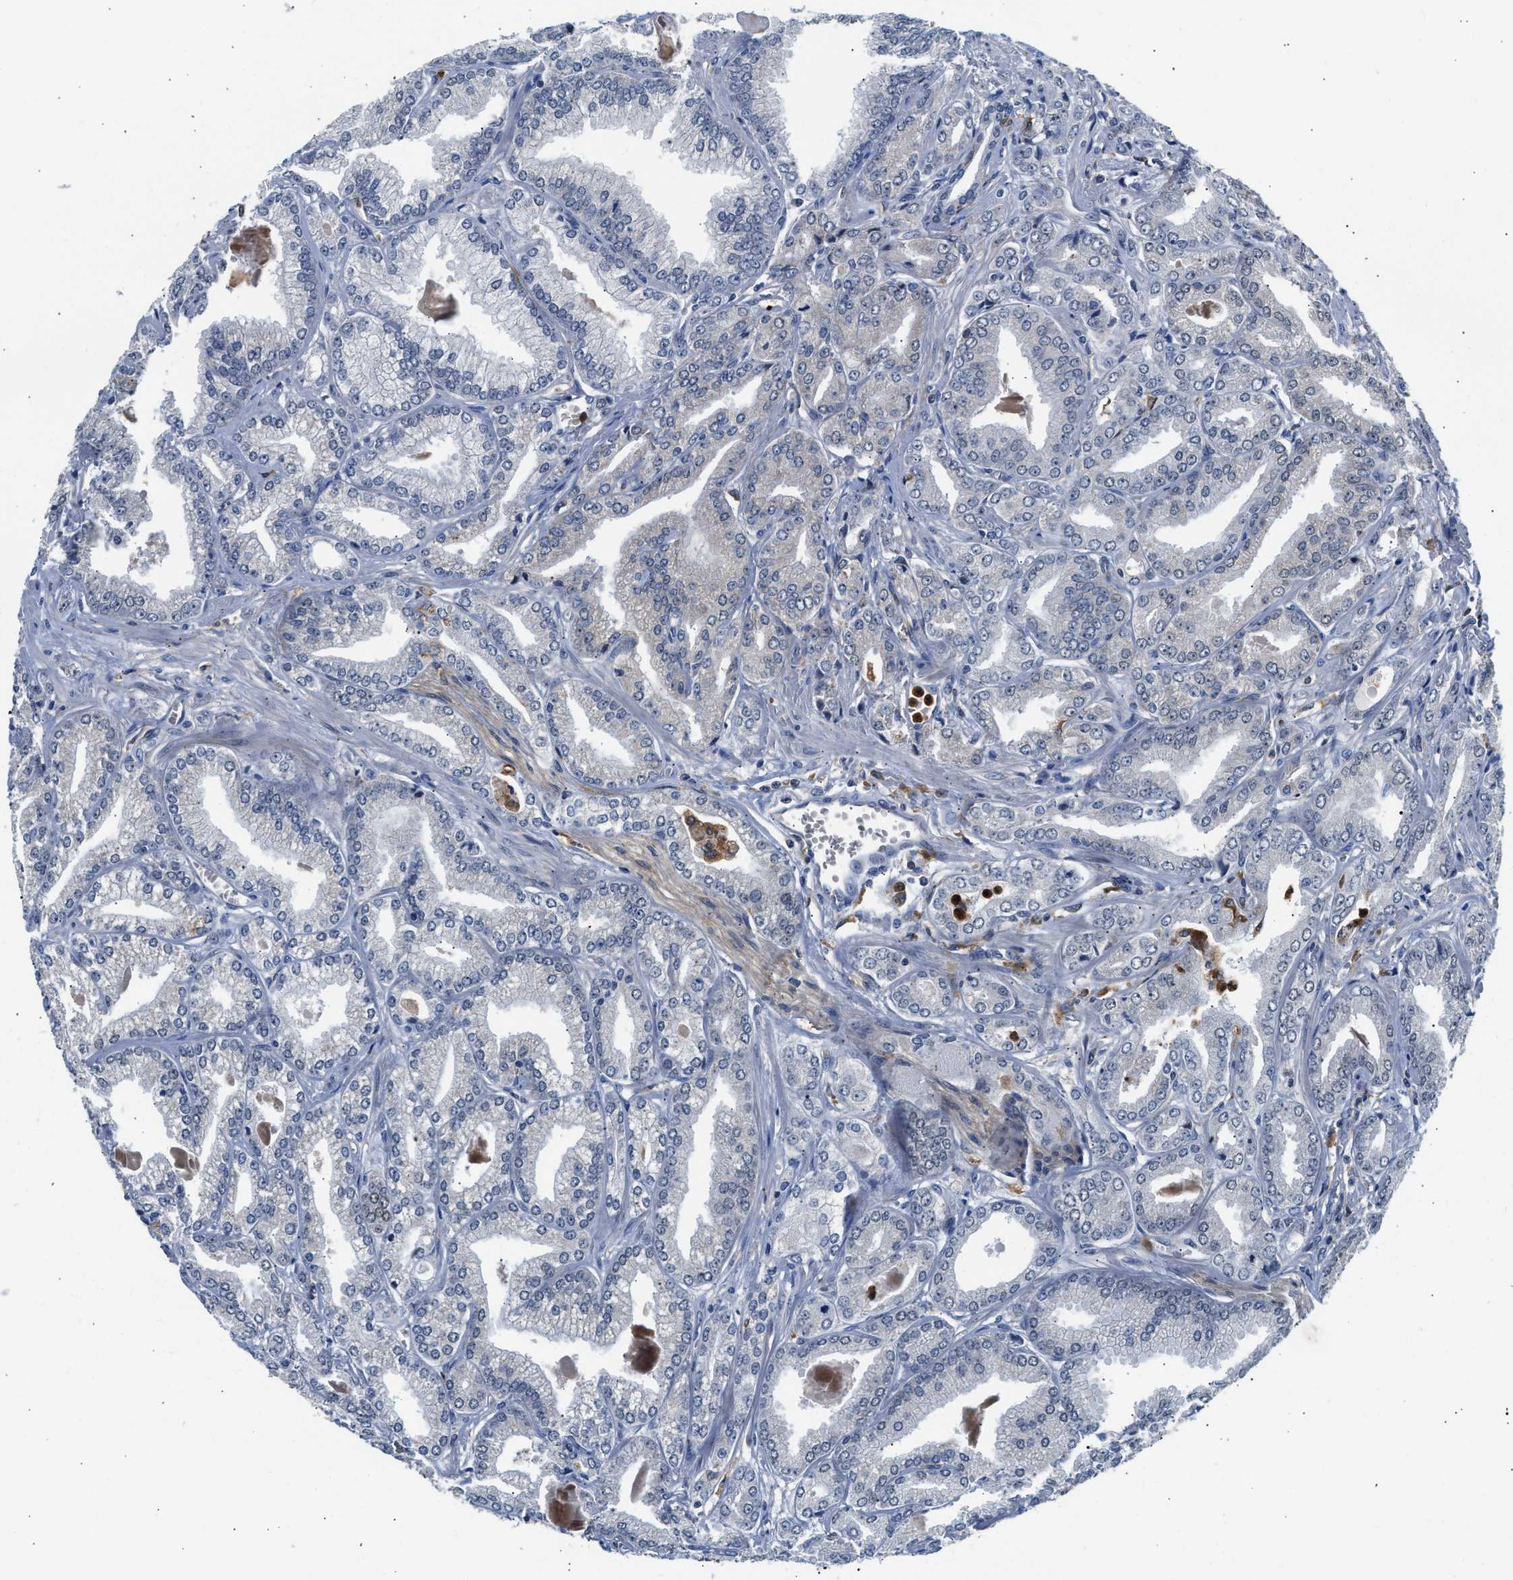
{"staining": {"intensity": "negative", "quantity": "none", "location": "none"}, "tissue": "prostate cancer", "cell_type": "Tumor cells", "image_type": "cancer", "snomed": [{"axis": "morphology", "description": "Adenocarcinoma, Low grade"}, {"axis": "topography", "description": "Prostate"}], "caption": "Micrograph shows no protein positivity in tumor cells of adenocarcinoma (low-grade) (prostate) tissue. (Brightfield microscopy of DAB immunohistochemistry at high magnification).", "gene": "RAB31", "patient": {"sex": "male", "age": 52}}